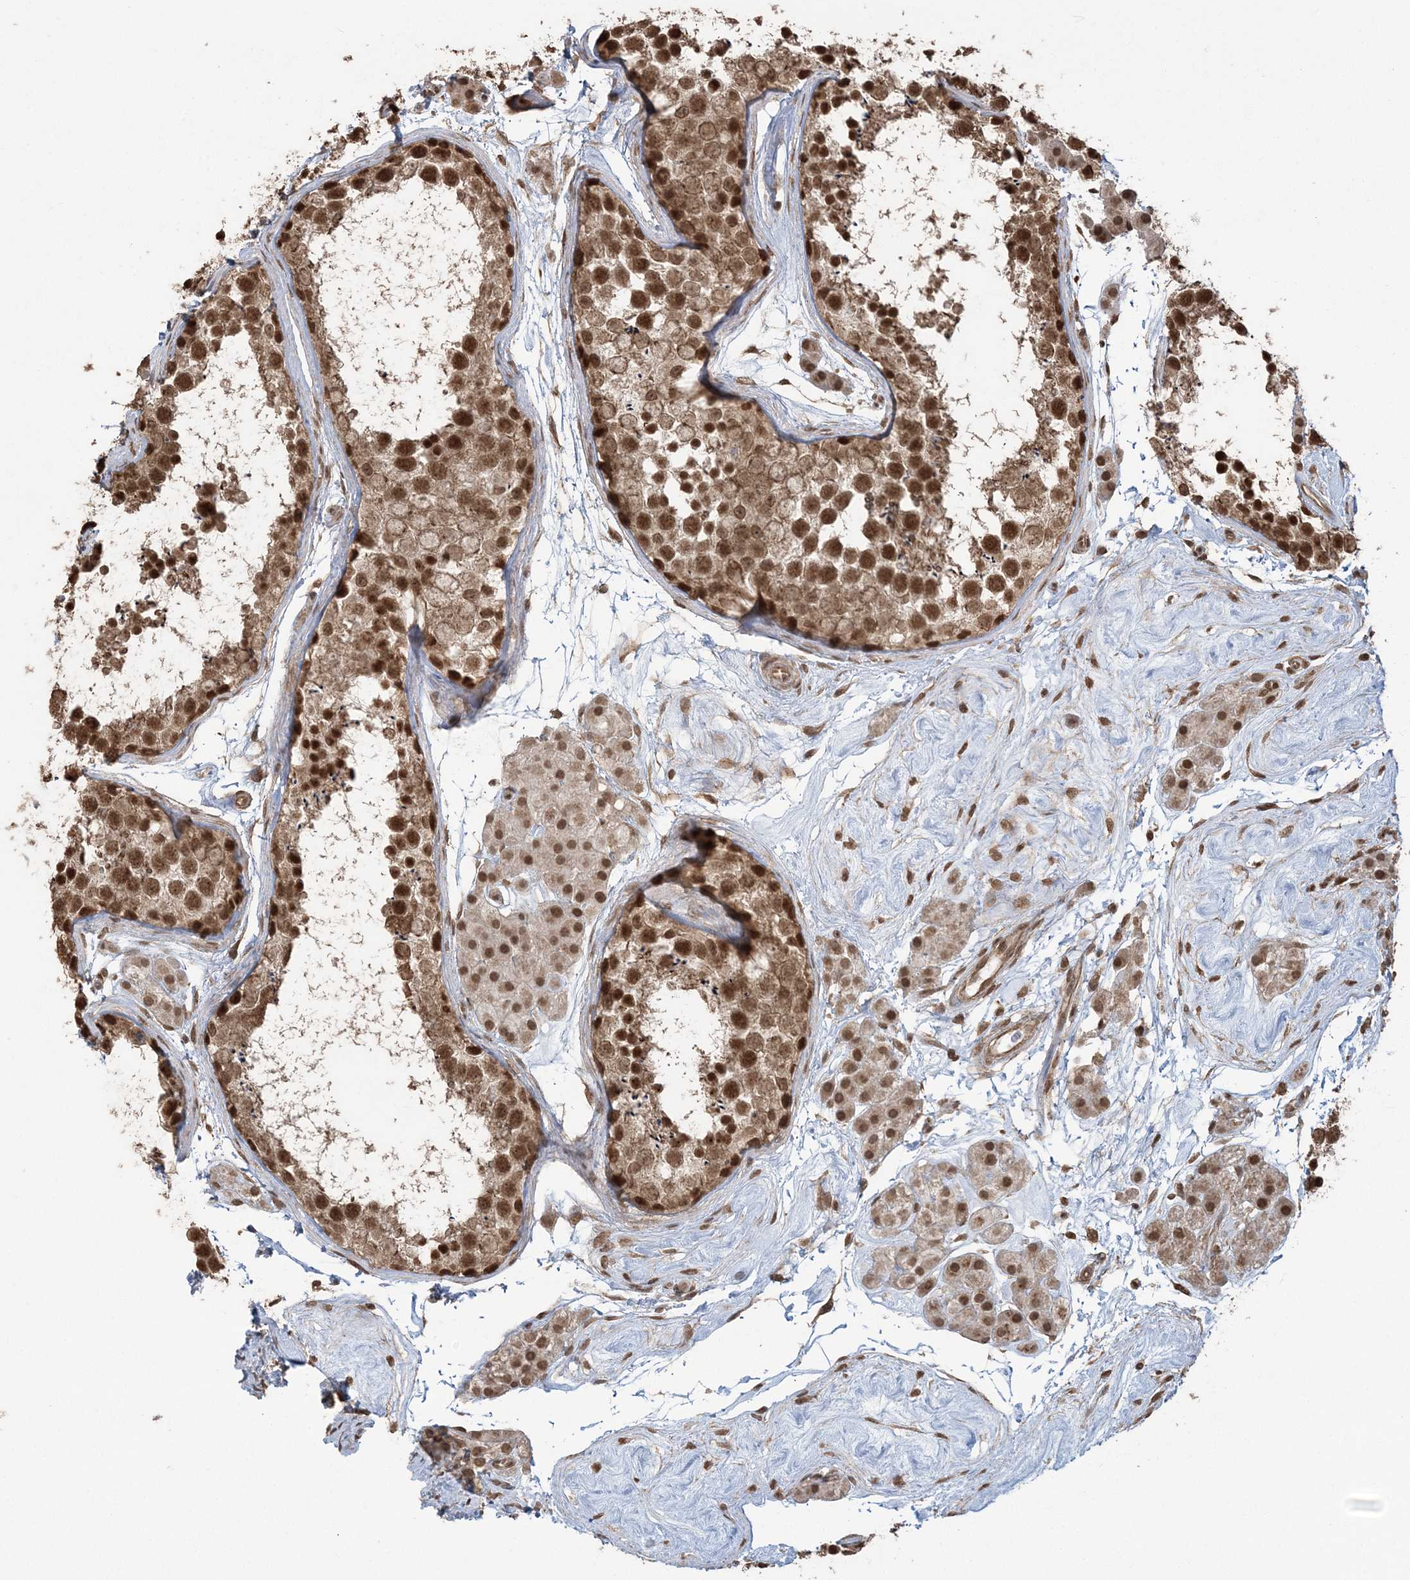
{"staining": {"intensity": "strong", "quantity": ">75%", "location": "nuclear"}, "tissue": "testis", "cell_type": "Cells in seminiferous ducts", "image_type": "normal", "snomed": [{"axis": "morphology", "description": "Normal tissue, NOS"}, {"axis": "topography", "description": "Testis"}], "caption": "Immunohistochemistry histopathology image of unremarkable testis: human testis stained using IHC demonstrates high levels of strong protein expression localized specifically in the nuclear of cells in seminiferous ducts, appearing as a nuclear brown color.", "gene": "ZNF839", "patient": {"sex": "male", "age": 56}}